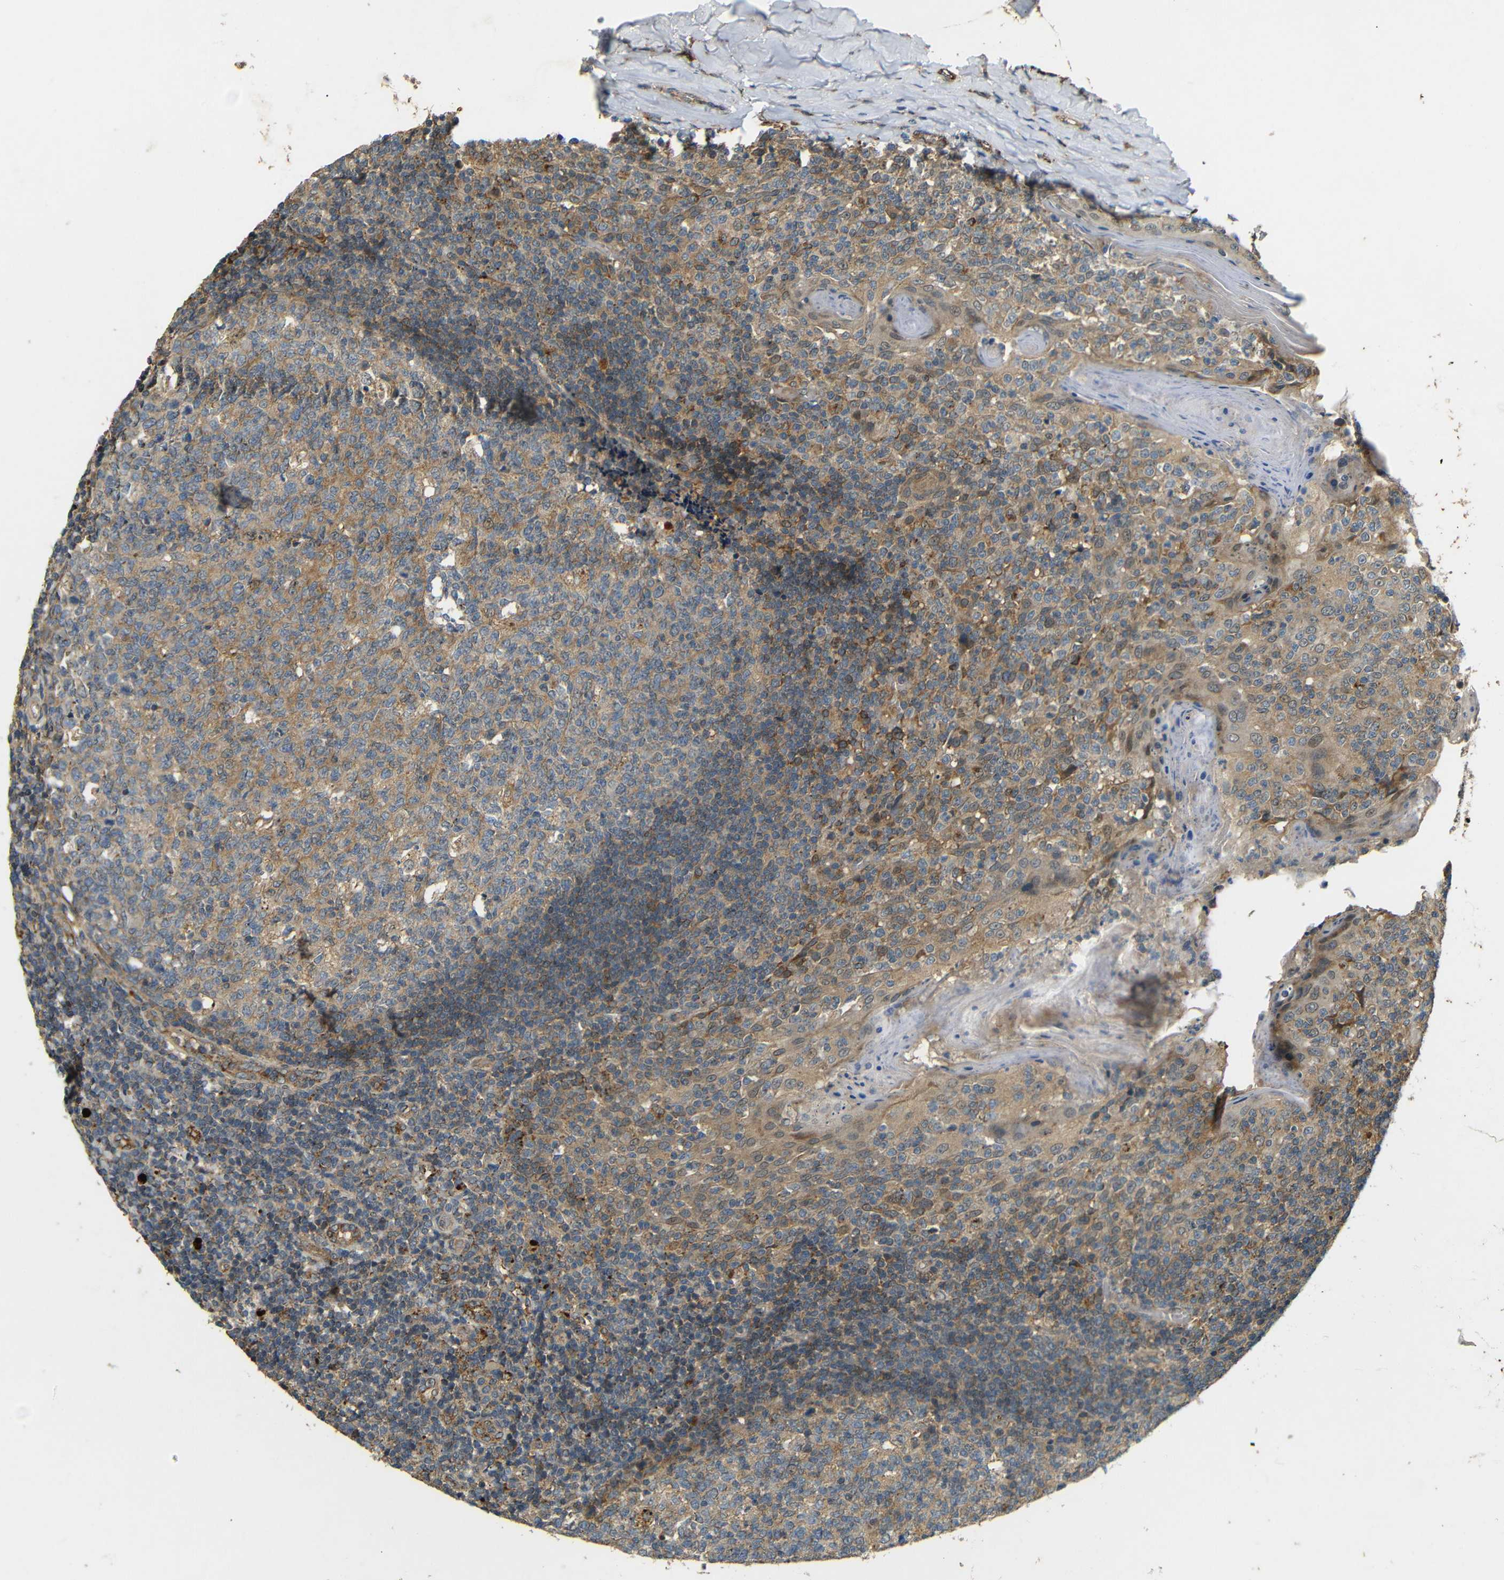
{"staining": {"intensity": "moderate", "quantity": ">75%", "location": "cytoplasmic/membranous"}, "tissue": "tonsil", "cell_type": "Germinal center cells", "image_type": "normal", "snomed": [{"axis": "morphology", "description": "Normal tissue, NOS"}, {"axis": "topography", "description": "Tonsil"}], "caption": "Immunohistochemical staining of normal tonsil shows >75% levels of moderate cytoplasmic/membranous protein expression in about >75% of germinal center cells. The staining was performed using DAB (3,3'-diaminobenzidine) to visualize the protein expression in brown, while the nuclei were stained in blue with hematoxylin (Magnification: 20x).", "gene": "ATP7A", "patient": {"sex": "female", "age": 19}}